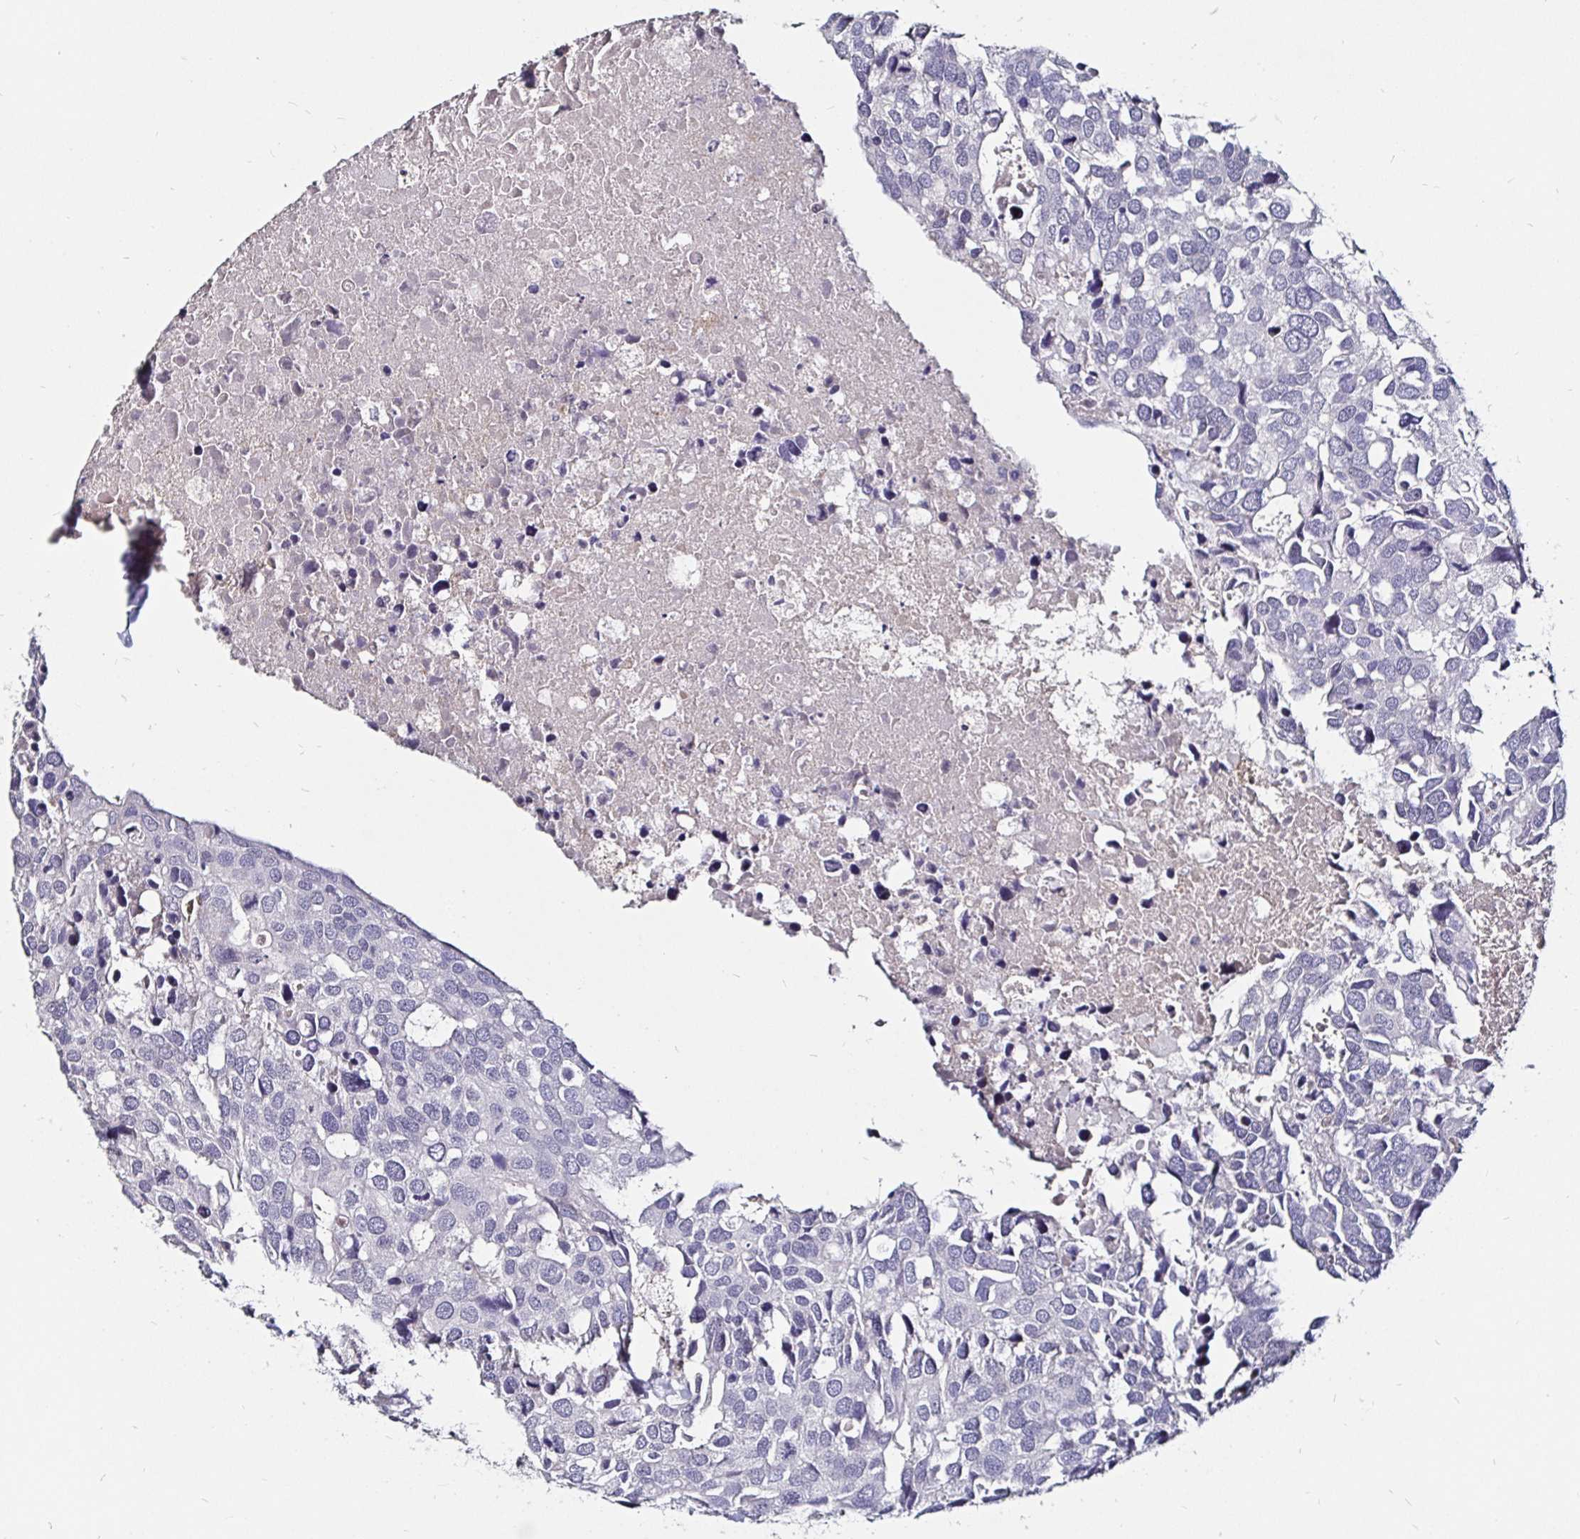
{"staining": {"intensity": "negative", "quantity": "none", "location": "none"}, "tissue": "breast cancer", "cell_type": "Tumor cells", "image_type": "cancer", "snomed": [{"axis": "morphology", "description": "Duct carcinoma"}, {"axis": "topography", "description": "Breast"}], "caption": "There is no significant expression in tumor cells of breast infiltrating ductal carcinoma.", "gene": "FAIM2", "patient": {"sex": "female", "age": 83}}